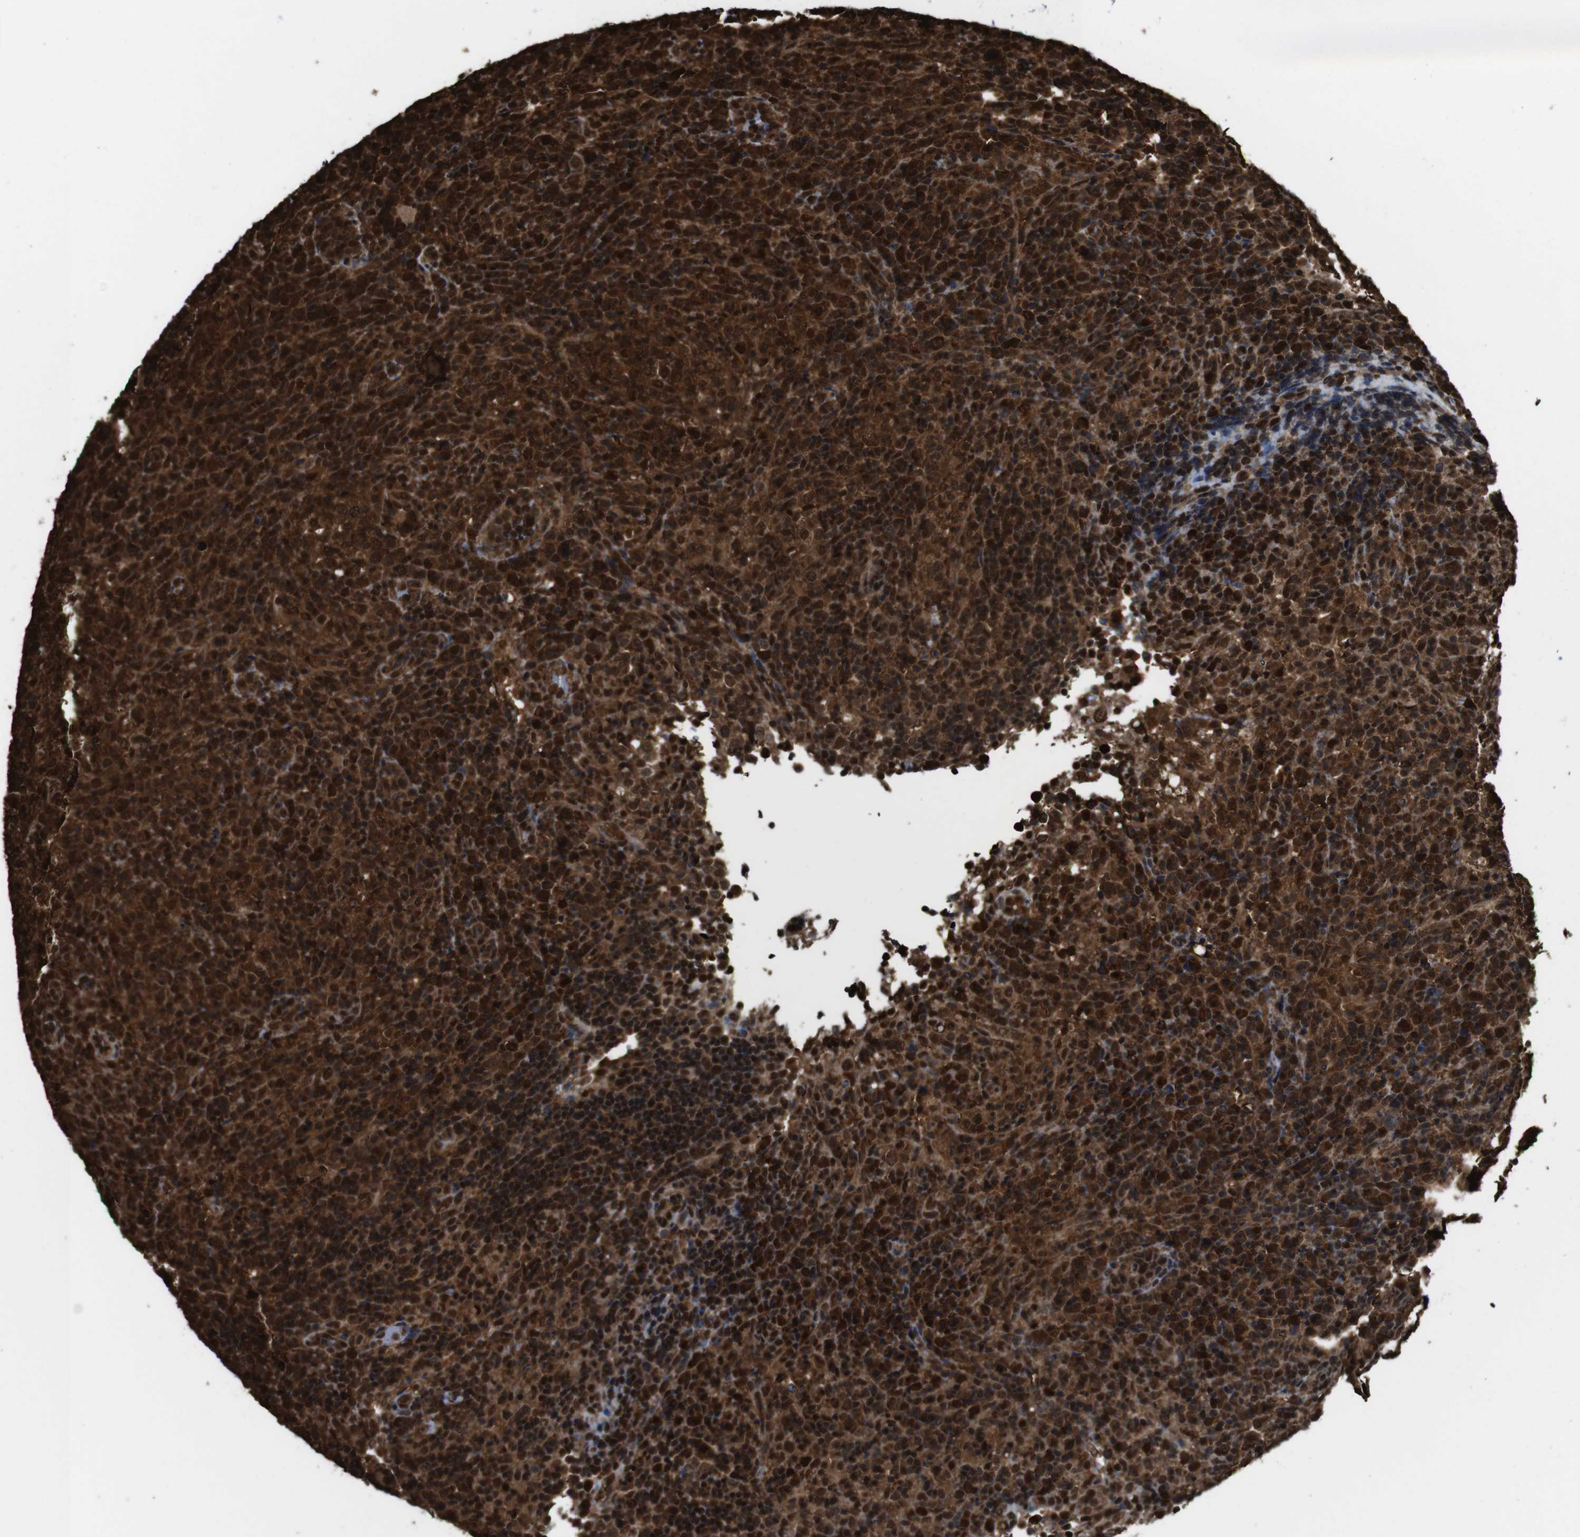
{"staining": {"intensity": "strong", "quantity": ">75%", "location": "cytoplasmic/membranous,nuclear"}, "tissue": "lymphoma", "cell_type": "Tumor cells", "image_type": "cancer", "snomed": [{"axis": "morphology", "description": "Malignant lymphoma, non-Hodgkin's type, High grade"}, {"axis": "topography", "description": "Lymph node"}], "caption": "Immunohistochemical staining of human lymphoma demonstrates strong cytoplasmic/membranous and nuclear protein positivity in about >75% of tumor cells.", "gene": "VCP", "patient": {"sex": "female", "age": 76}}